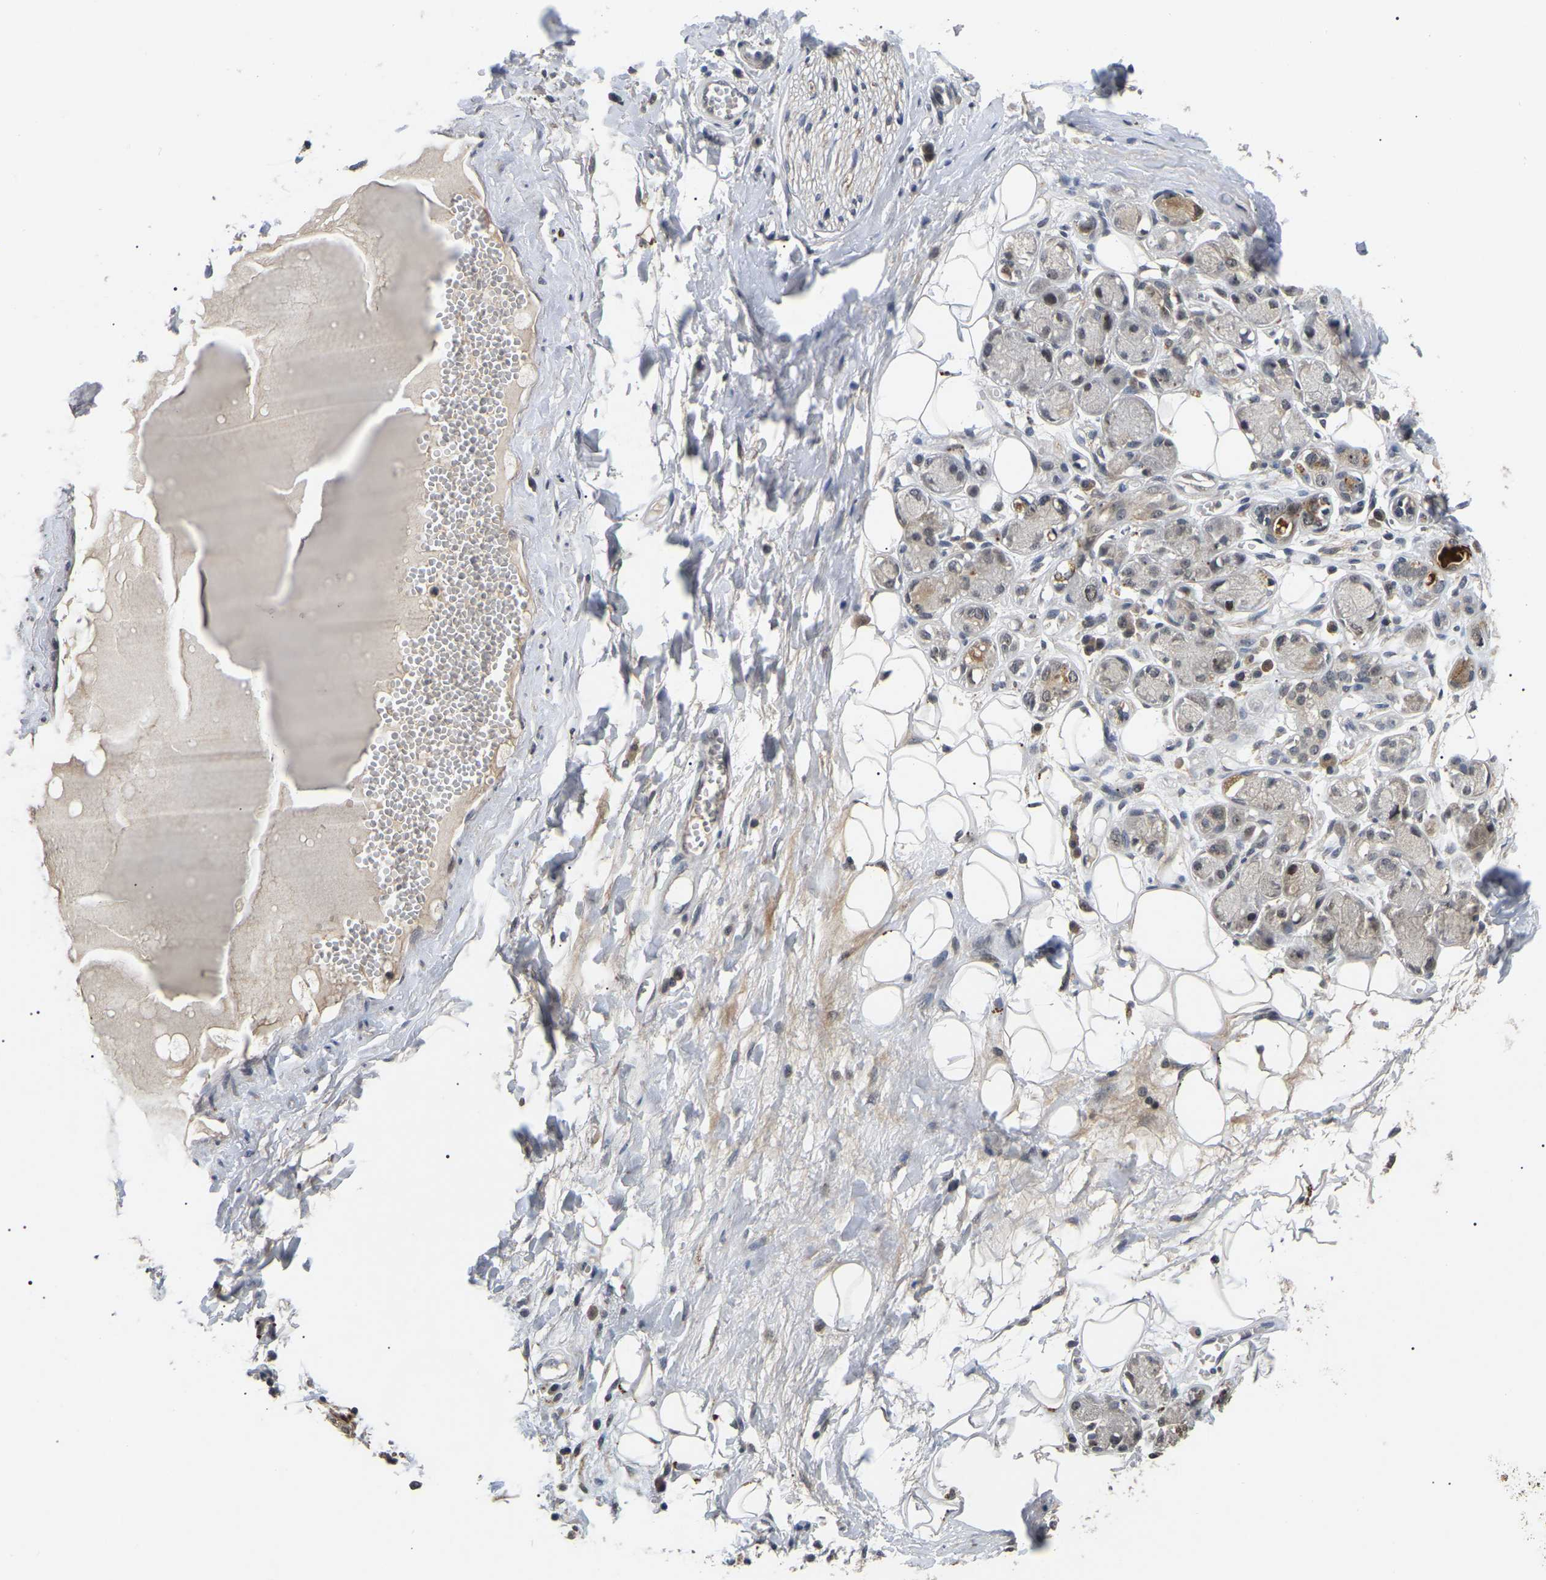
{"staining": {"intensity": "negative", "quantity": "none", "location": "none"}, "tissue": "adipose tissue", "cell_type": "Adipocytes", "image_type": "normal", "snomed": [{"axis": "morphology", "description": "Normal tissue, NOS"}, {"axis": "morphology", "description": "Inflammation, NOS"}, {"axis": "topography", "description": "Salivary gland"}, {"axis": "topography", "description": "Peripheral nerve tissue"}], "caption": "Immunohistochemical staining of benign adipose tissue shows no significant positivity in adipocytes. (DAB (3,3'-diaminobenzidine) immunohistochemistry (IHC) with hematoxylin counter stain).", "gene": "PPM1E", "patient": {"sex": "female", "age": 75}}